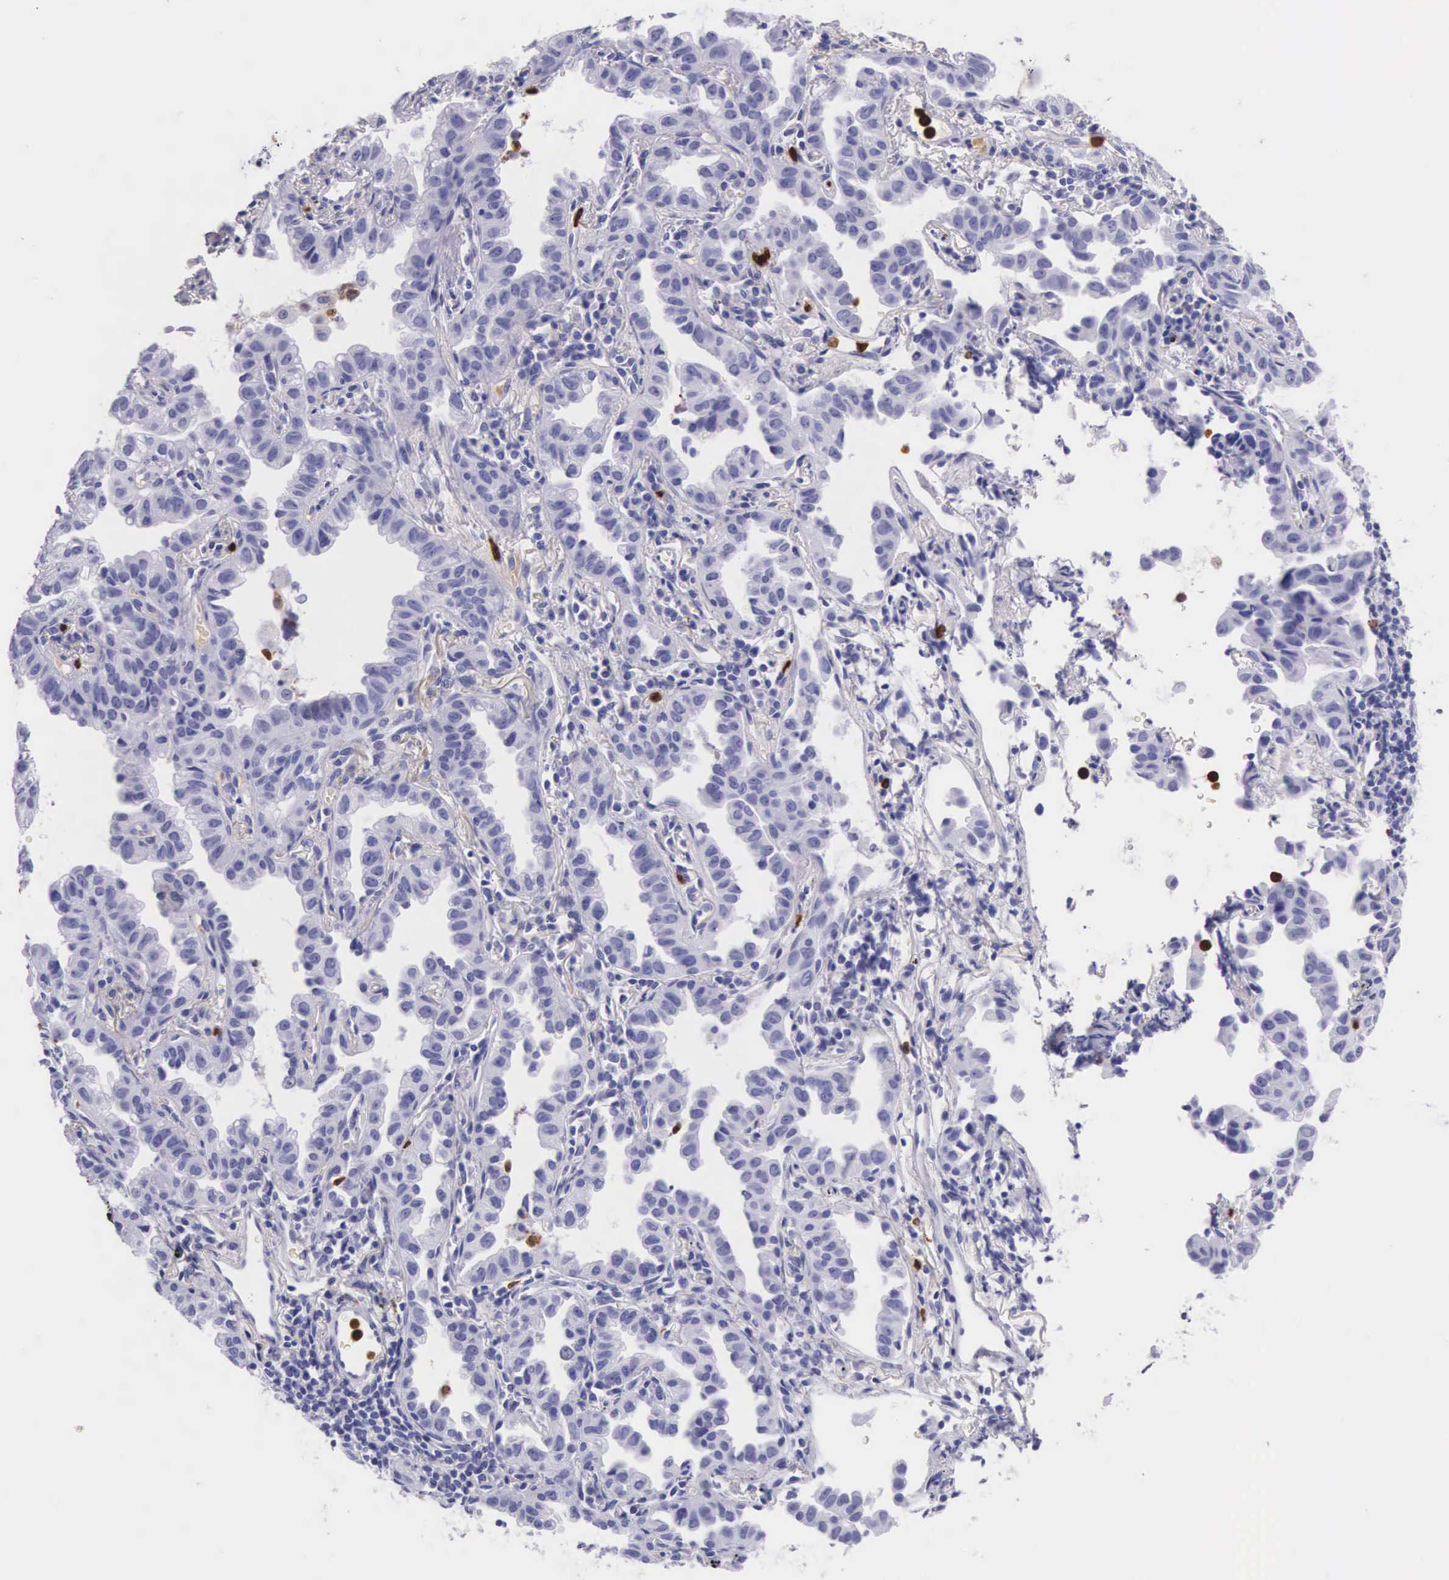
{"staining": {"intensity": "negative", "quantity": "none", "location": "none"}, "tissue": "lung cancer", "cell_type": "Tumor cells", "image_type": "cancer", "snomed": [{"axis": "morphology", "description": "Adenocarcinoma, NOS"}, {"axis": "topography", "description": "Lung"}], "caption": "This is an immunohistochemistry micrograph of adenocarcinoma (lung). There is no positivity in tumor cells.", "gene": "FCN1", "patient": {"sex": "female", "age": 50}}